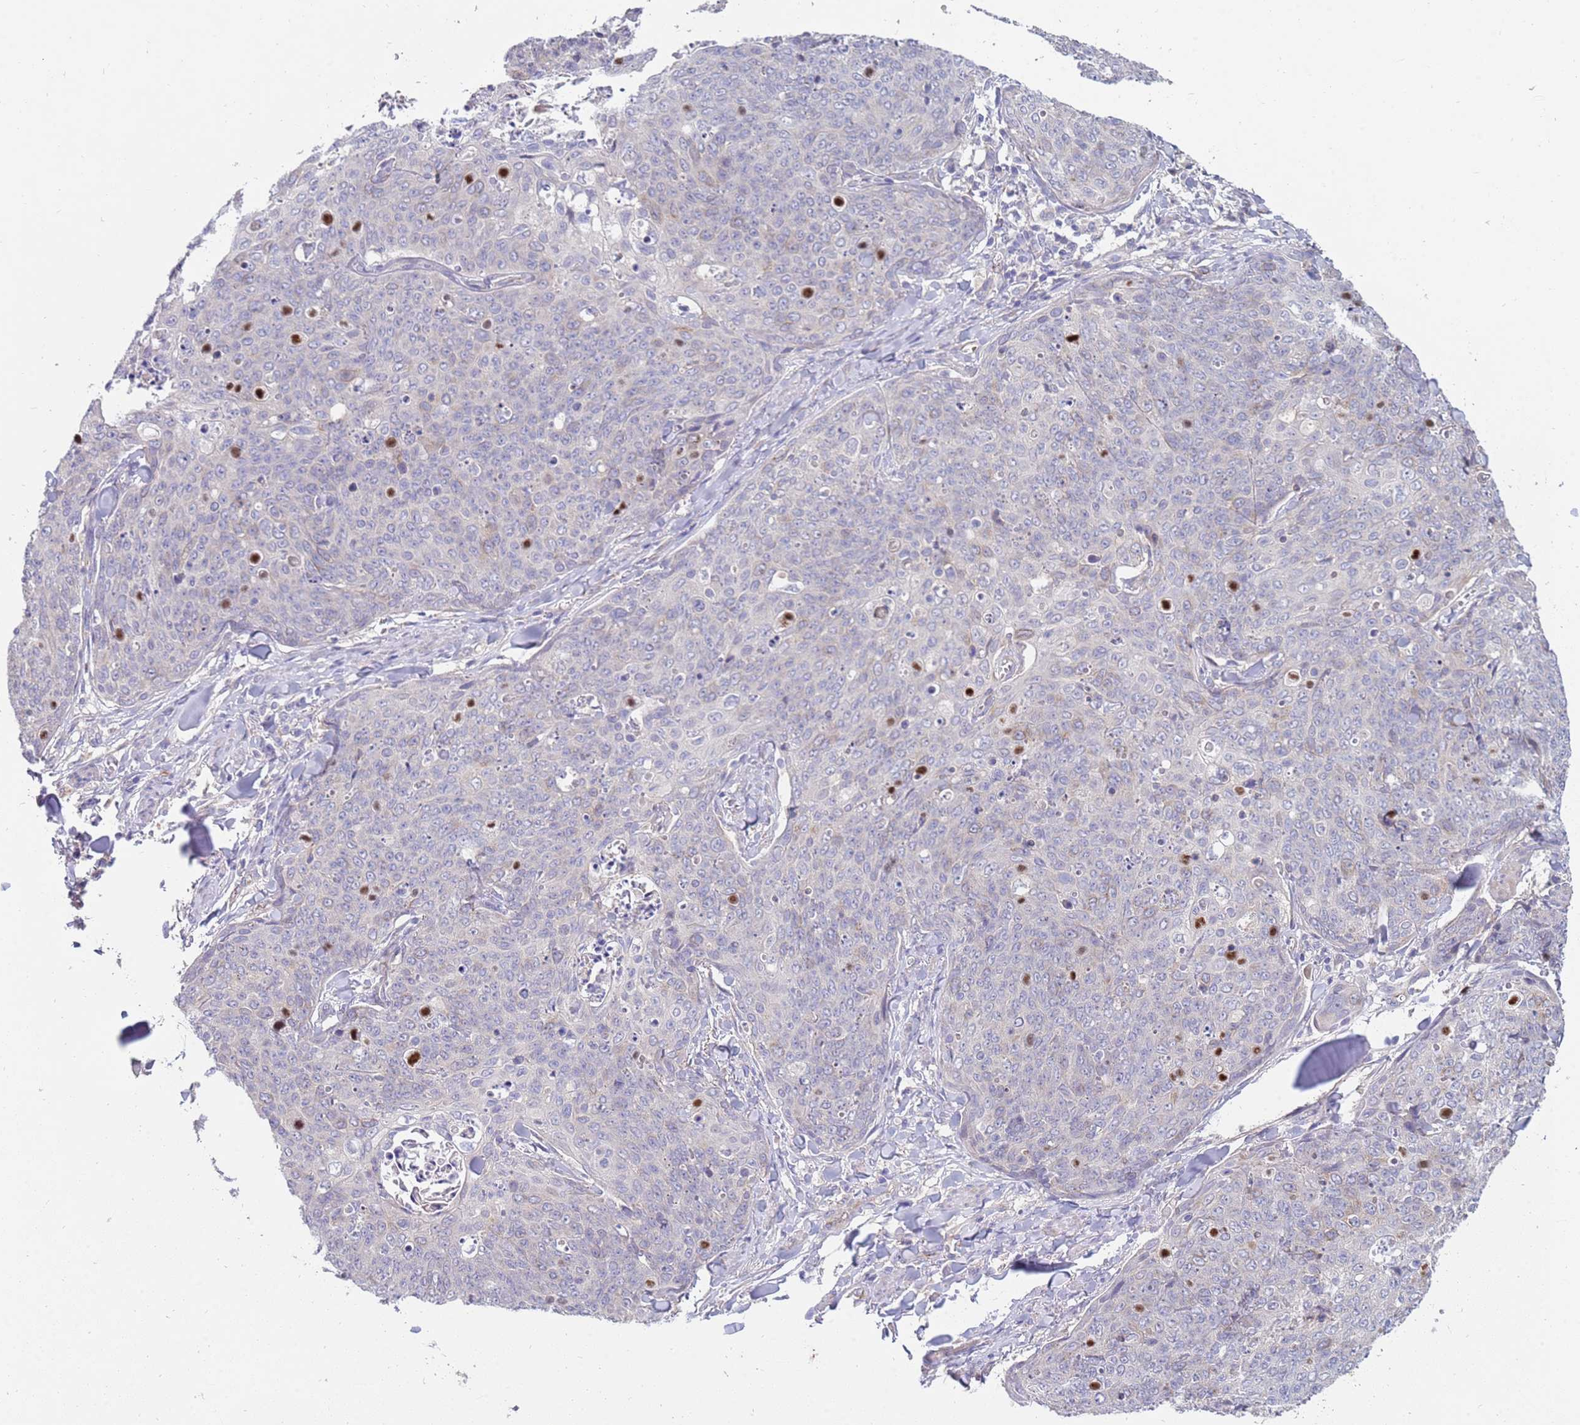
{"staining": {"intensity": "moderate", "quantity": "<25%", "location": "nuclear"}, "tissue": "skin cancer", "cell_type": "Tumor cells", "image_type": "cancer", "snomed": [{"axis": "morphology", "description": "Squamous cell carcinoma, NOS"}, {"axis": "topography", "description": "Skin"}, {"axis": "topography", "description": "Vulva"}], "caption": "Skin cancer (squamous cell carcinoma) stained with IHC exhibits moderate nuclear expression in approximately <25% of tumor cells.", "gene": "NMUR2", "patient": {"sex": "female", "age": 85}}